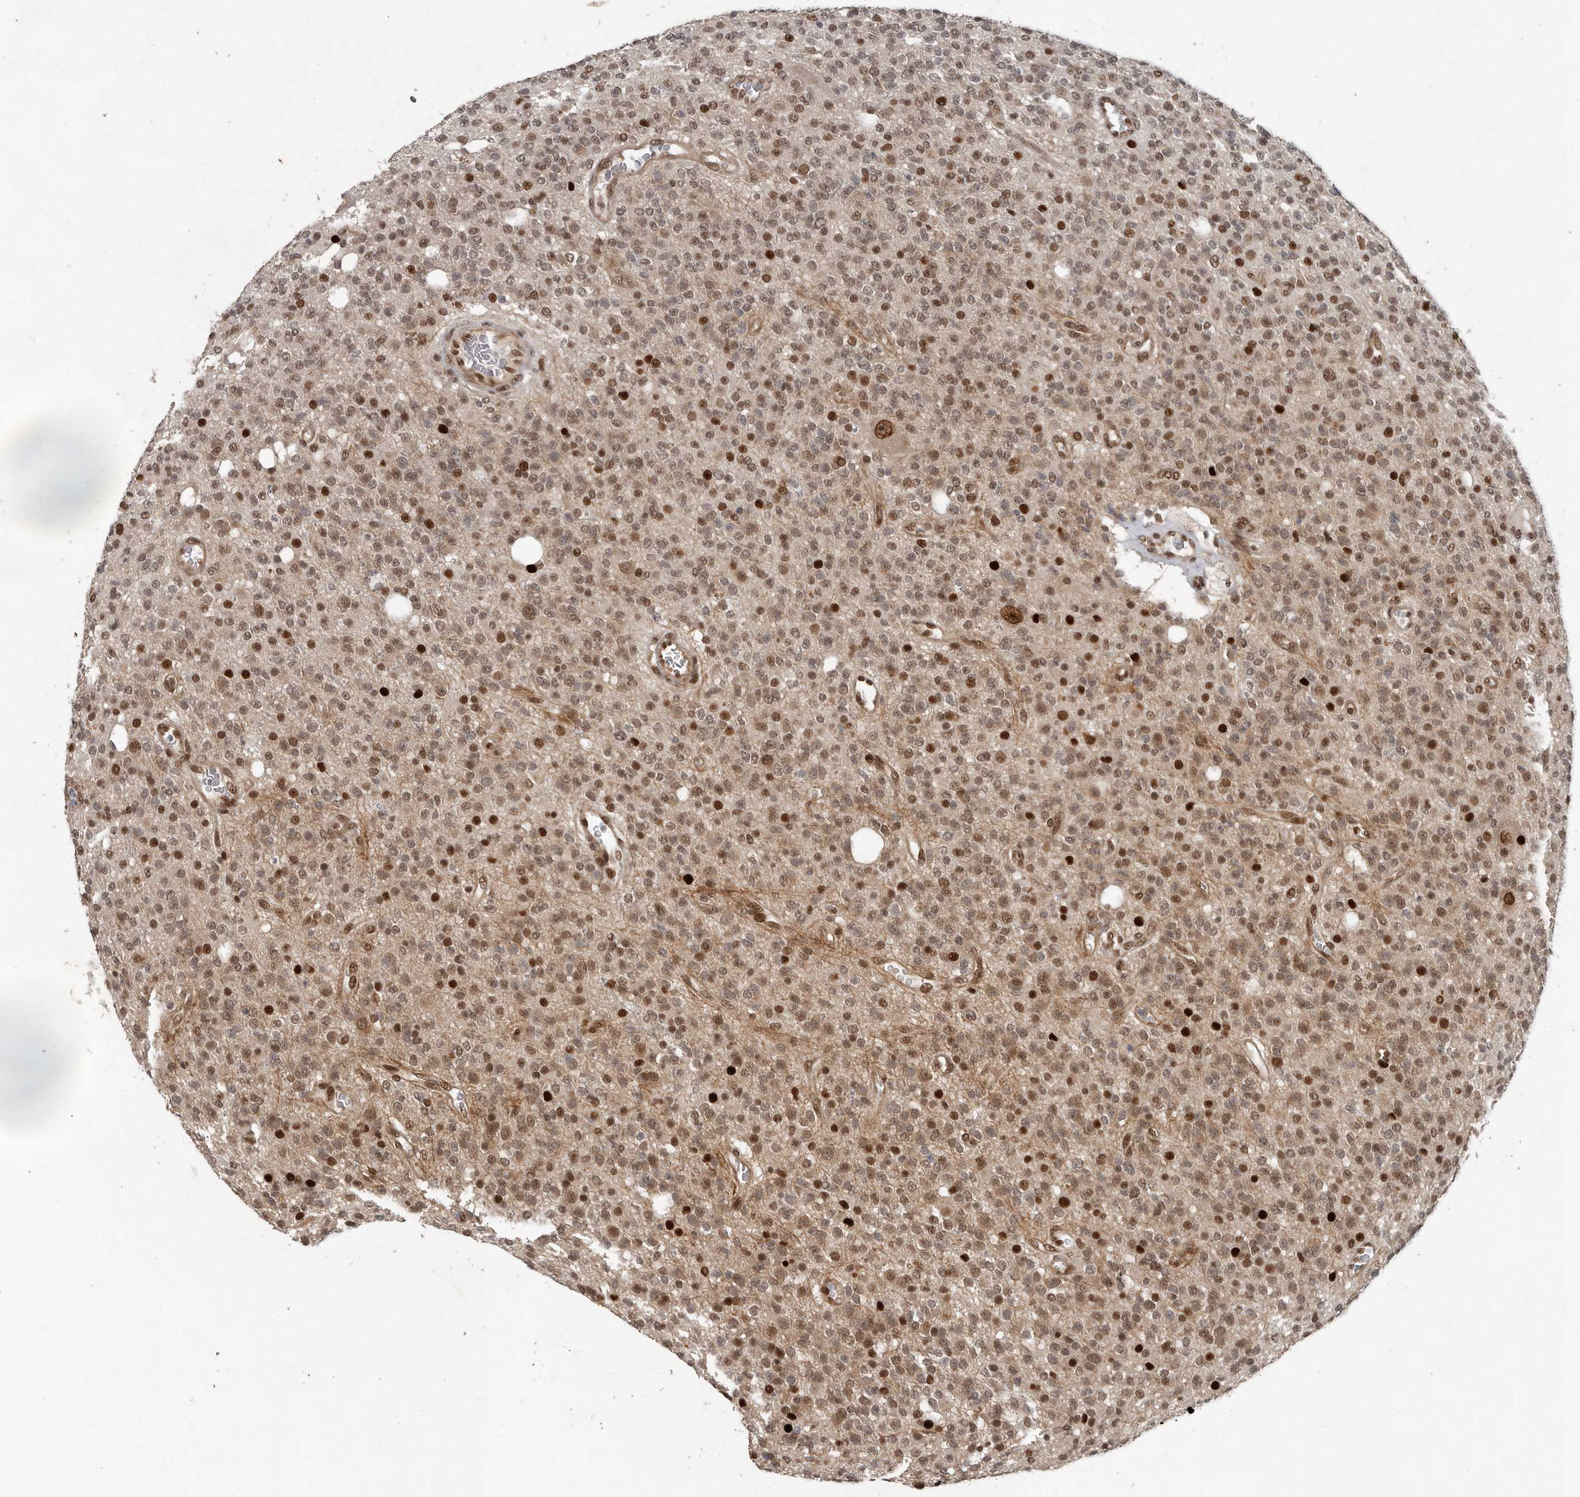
{"staining": {"intensity": "weak", "quantity": ">75%", "location": "nuclear"}, "tissue": "glioma", "cell_type": "Tumor cells", "image_type": "cancer", "snomed": [{"axis": "morphology", "description": "Glioma, malignant, High grade"}, {"axis": "topography", "description": "Brain"}], "caption": "Immunohistochemistry (IHC) of malignant glioma (high-grade) reveals low levels of weak nuclear staining in about >75% of tumor cells. (Brightfield microscopy of DAB IHC at high magnification).", "gene": "CDC27", "patient": {"sex": "male", "age": 34}}